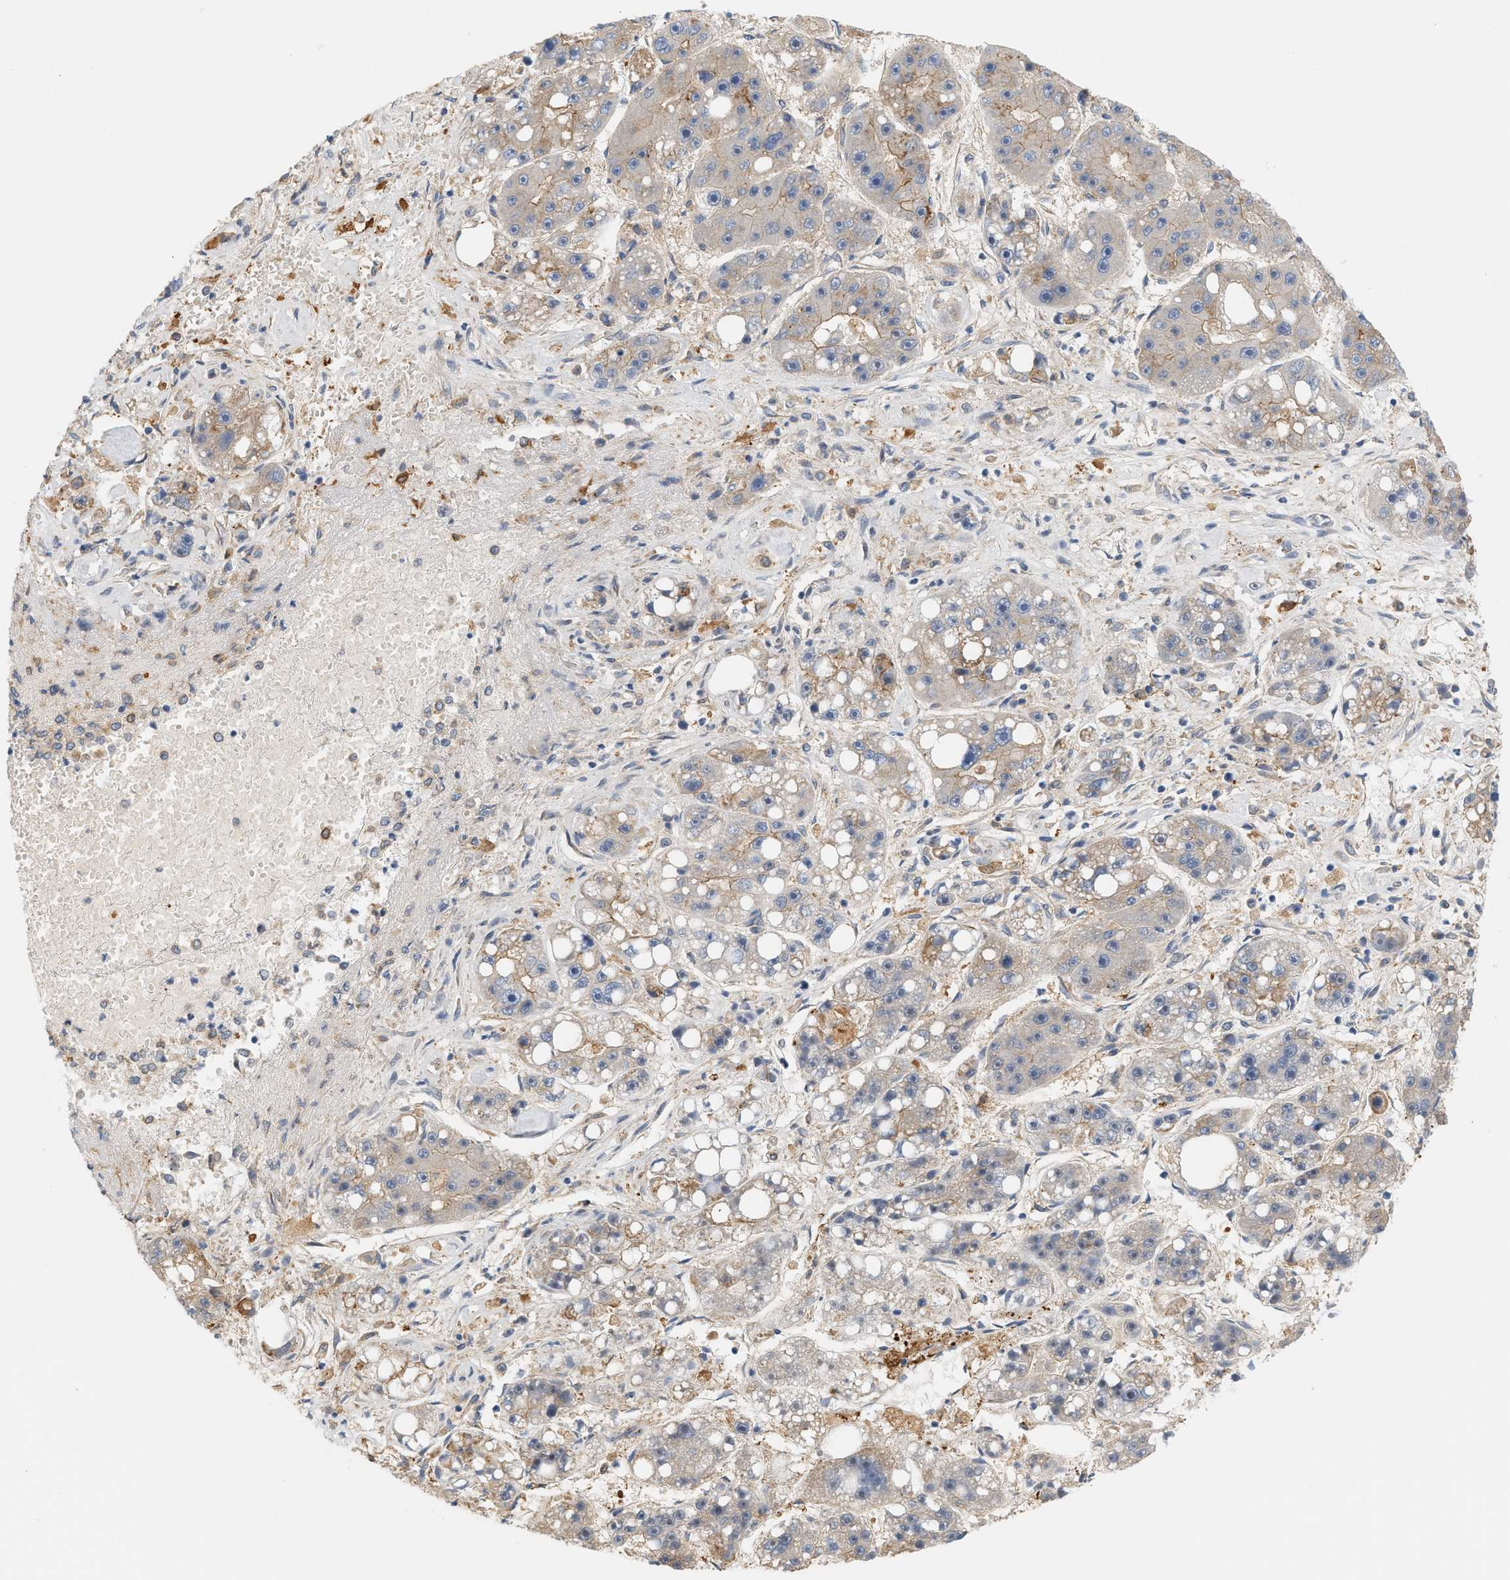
{"staining": {"intensity": "weak", "quantity": "<25%", "location": "cytoplasmic/membranous"}, "tissue": "liver cancer", "cell_type": "Tumor cells", "image_type": "cancer", "snomed": [{"axis": "morphology", "description": "Carcinoma, Hepatocellular, NOS"}, {"axis": "topography", "description": "Liver"}], "caption": "Tumor cells are negative for protein expression in human liver cancer.", "gene": "CTXN1", "patient": {"sex": "female", "age": 61}}